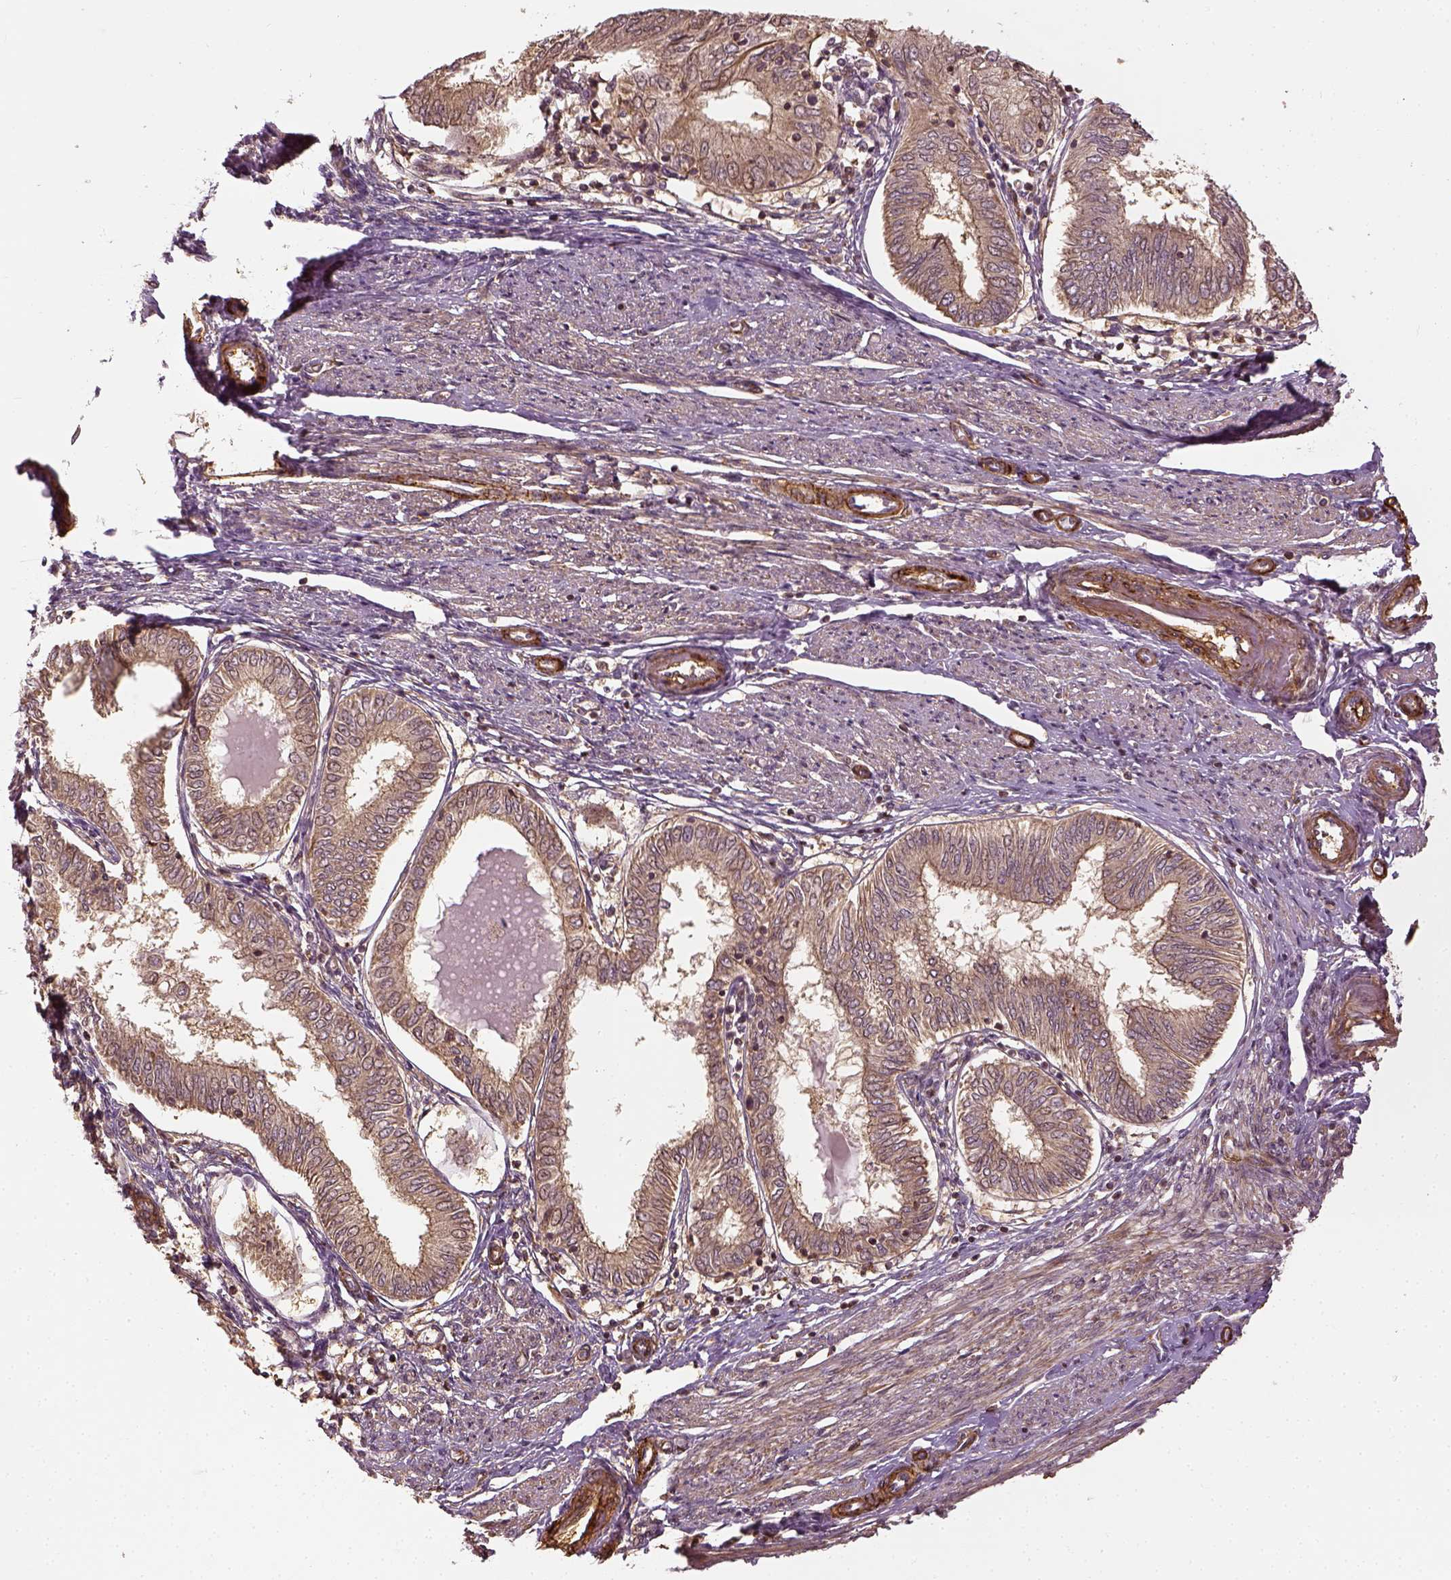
{"staining": {"intensity": "moderate", "quantity": ">75%", "location": "cytoplasmic/membranous"}, "tissue": "endometrial cancer", "cell_type": "Tumor cells", "image_type": "cancer", "snomed": [{"axis": "morphology", "description": "Adenocarcinoma, NOS"}, {"axis": "topography", "description": "Endometrium"}], "caption": "The histopathology image exhibits a brown stain indicating the presence of a protein in the cytoplasmic/membranous of tumor cells in endometrial cancer (adenocarcinoma).", "gene": "VEGFA", "patient": {"sex": "female", "age": 68}}